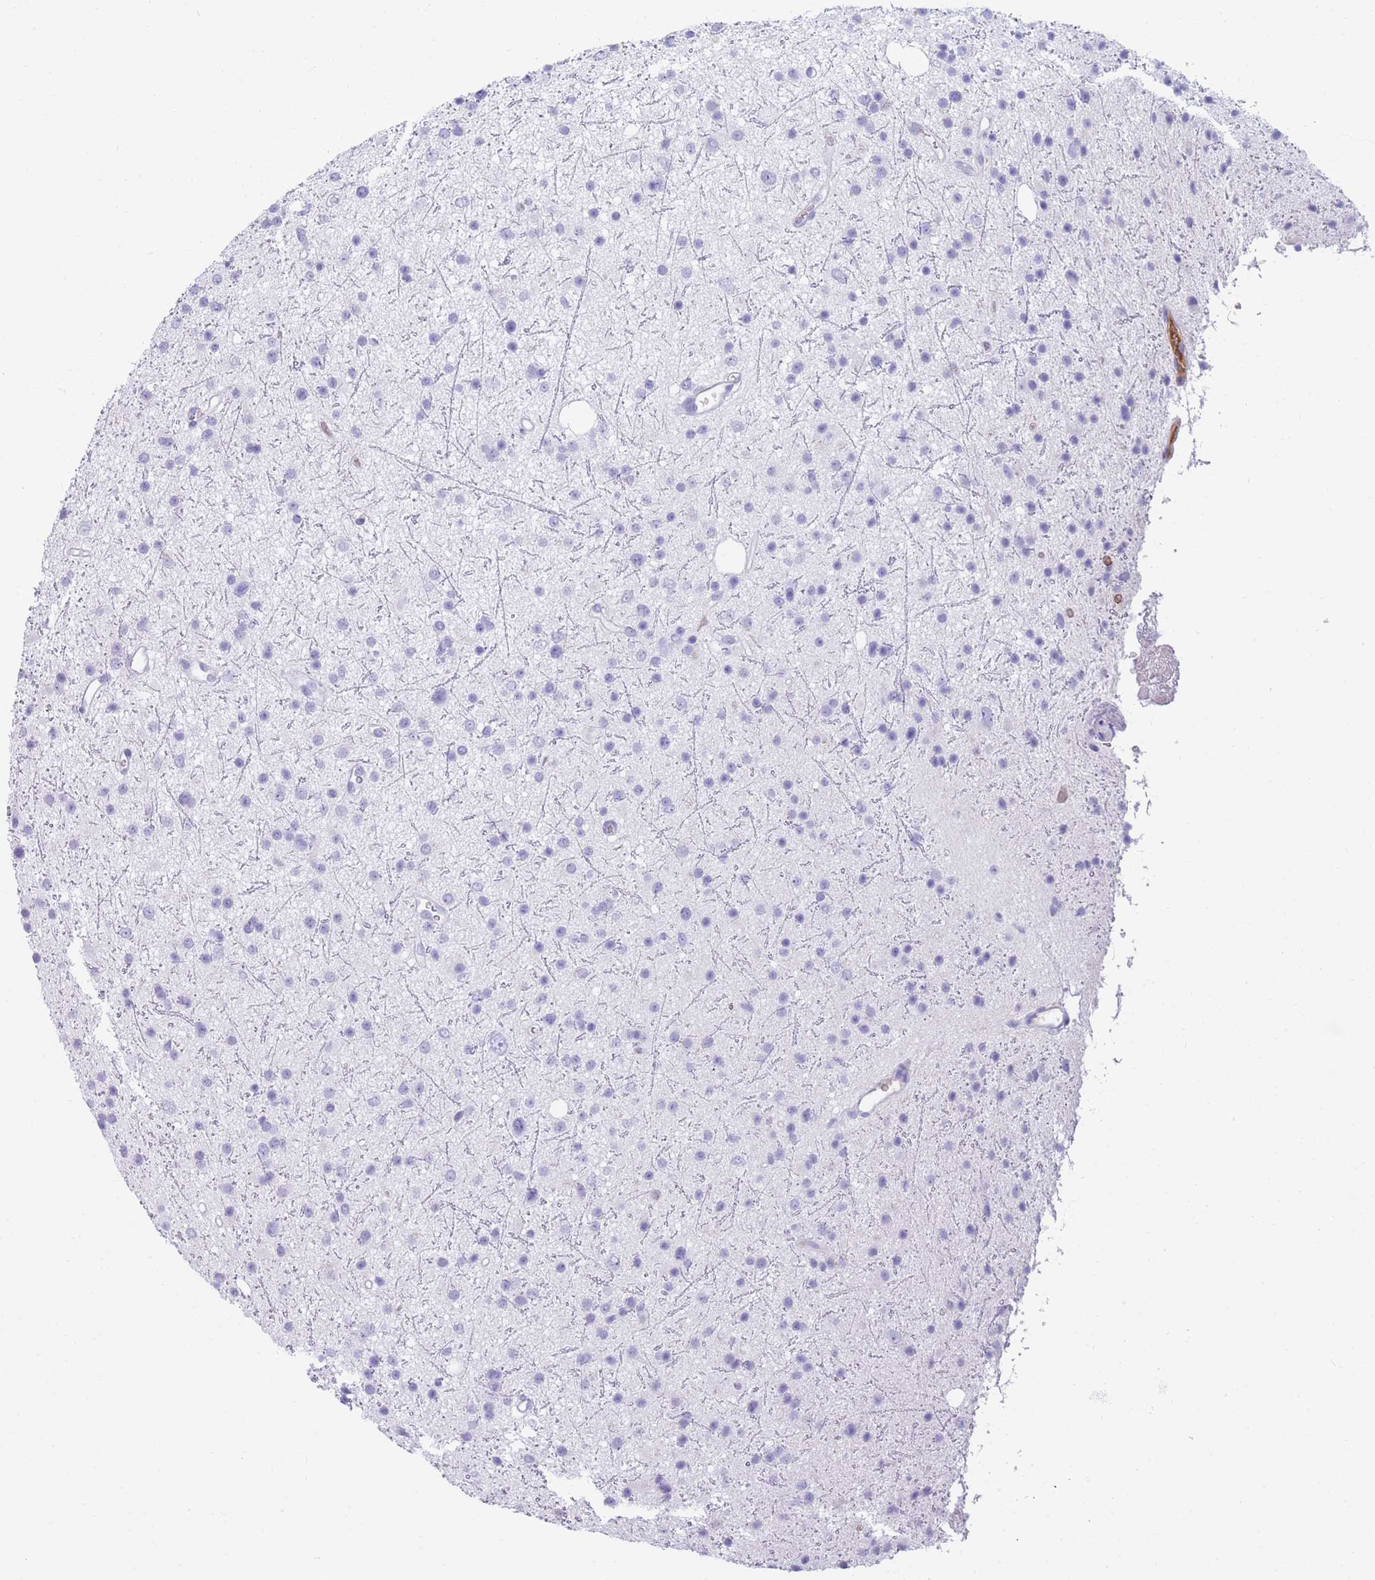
{"staining": {"intensity": "negative", "quantity": "none", "location": "none"}, "tissue": "glioma", "cell_type": "Tumor cells", "image_type": "cancer", "snomed": [{"axis": "morphology", "description": "Glioma, malignant, Low grade"}, {"axis": "topography", "description": "Cerebral cortex"}], "caption": "The IHC image has no significant expression in tumor cells of glioma tissue.", "gene": "TNFSF11", "patient": {"sex": "female", "age": 39}}